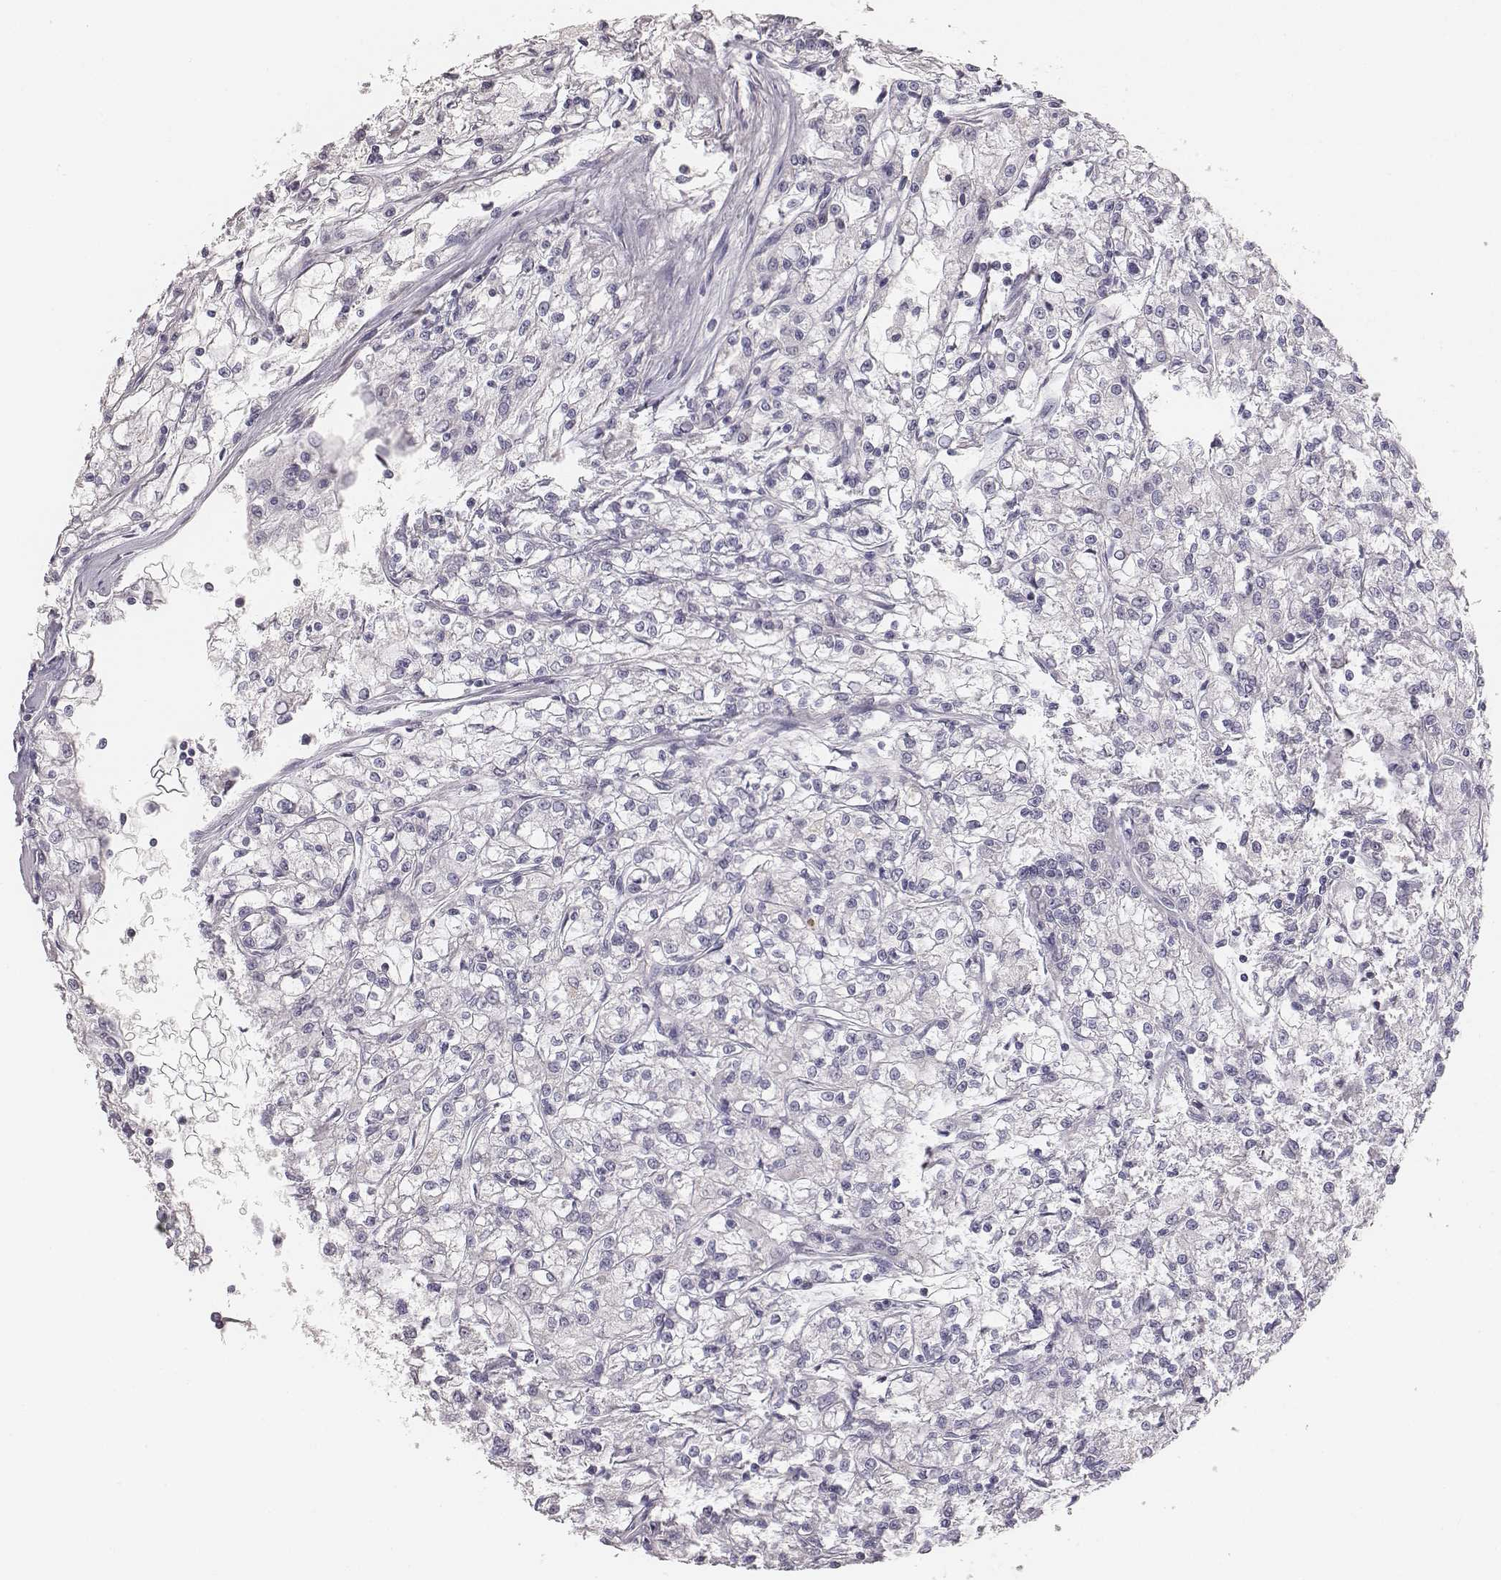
{"staining": {"intensity": "negative", "quantity": "none", "location": "none"}, "tissue": "renal cancer", "cell_type": "Tumor cells", "image_type": "cancer", "snomed": [{"axis": "morphology", "description": "Adenocarcinoma, NOS"}, {"axis": "topography", "description": "Kidney"}], "caption": "Micrograph shows no protein staining in tumor cells of renal cancer (adenocarcinoma) tissue.", "gene": "MYH6", "patient": {"sex": "female", "age": 59}}